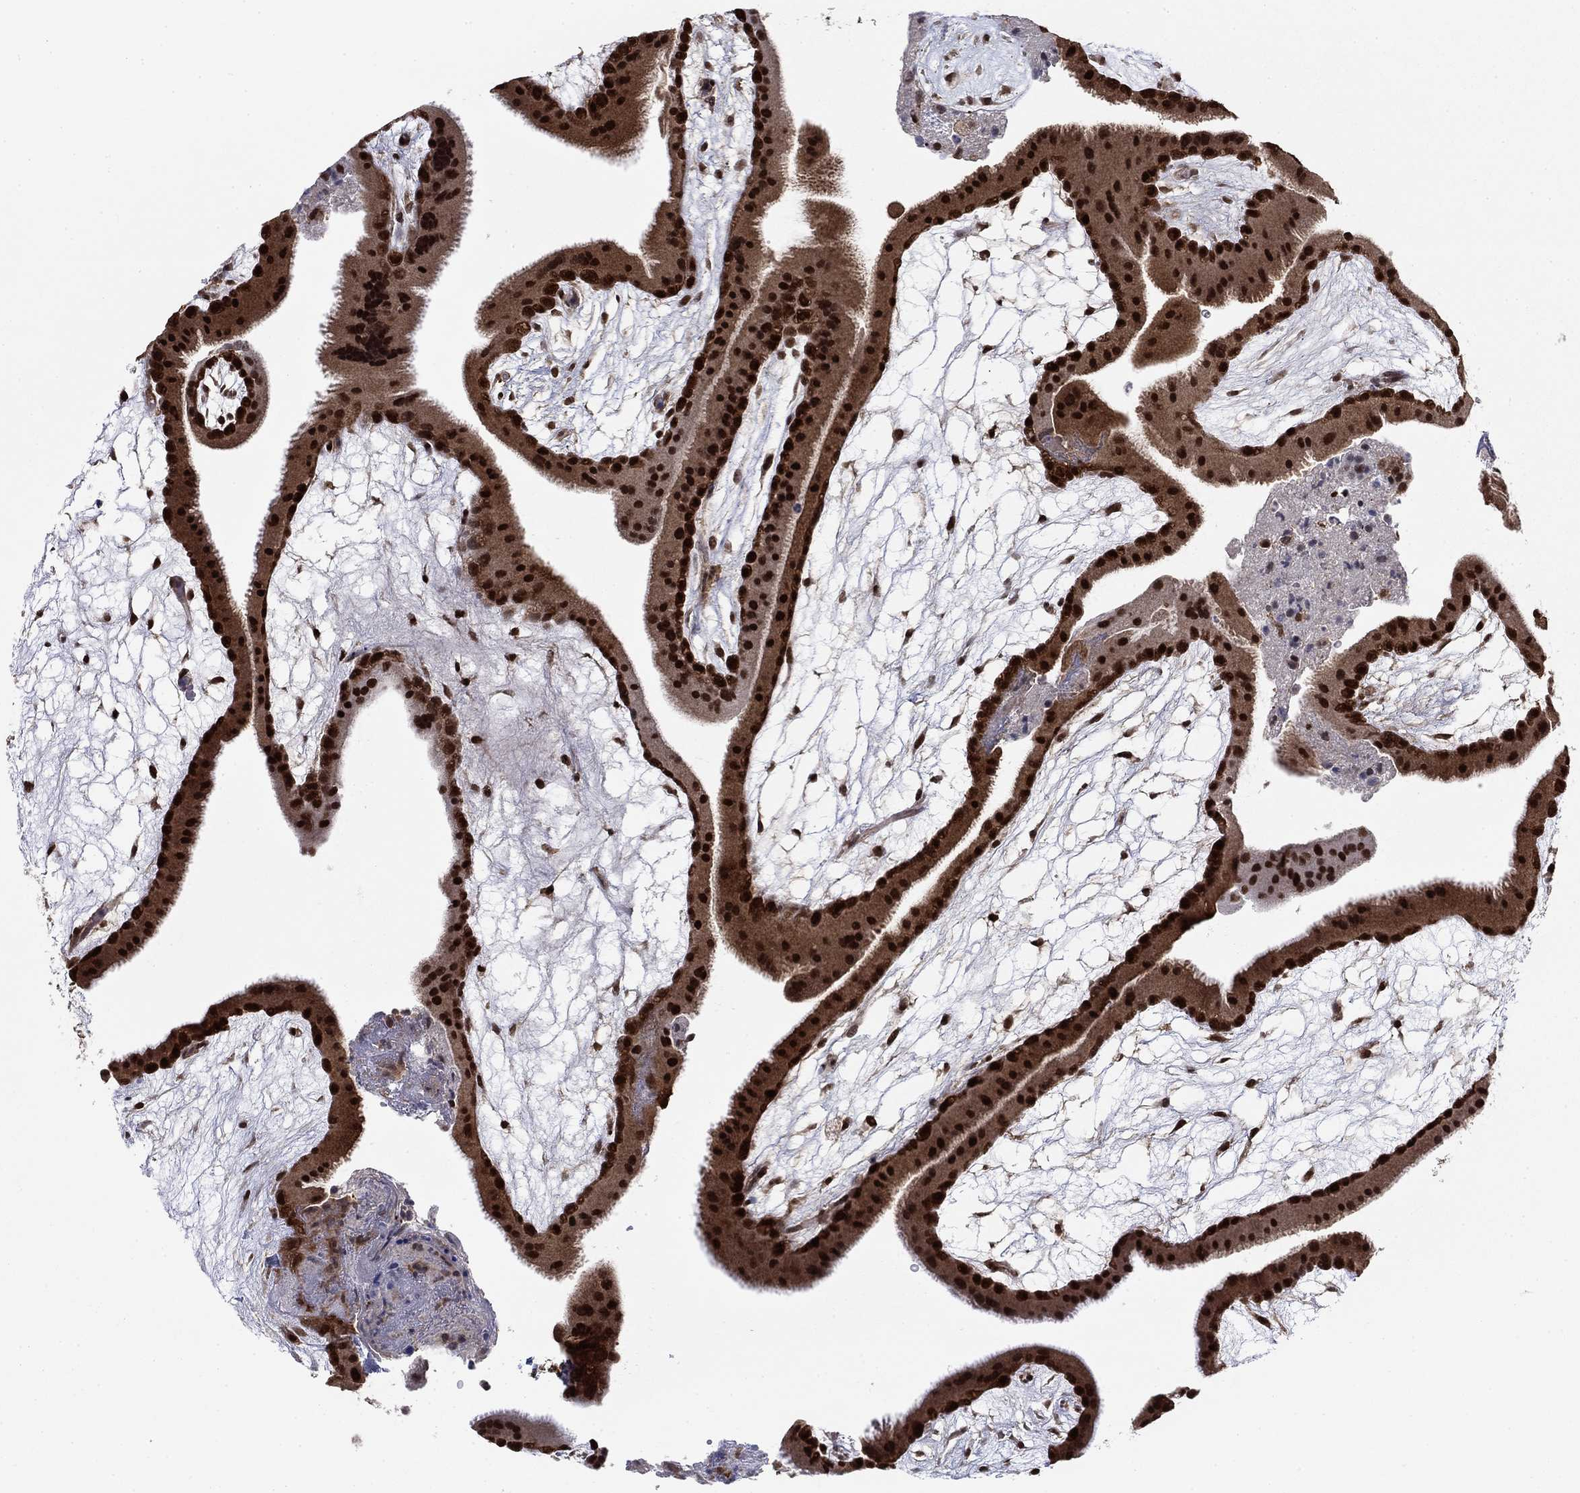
{"staining": {"intensity": "strong", "quantity": "25%-75%", "location": "nuclear"}, "tissue": "placenta", "cell_type": "Decidual cells", "image_type": "normal", "snomed": [{"axis": "morphology", "description": "Normal tissue, NOS"}, {"axis": "topography", "description": "Placenta"}], "caption": "Protein staining displays strong nuclear expression in about 25%-75% of decidual cells in benign placenta.", "gene": "FKBP4", "patient": {"sex": "female", "age": 19}}